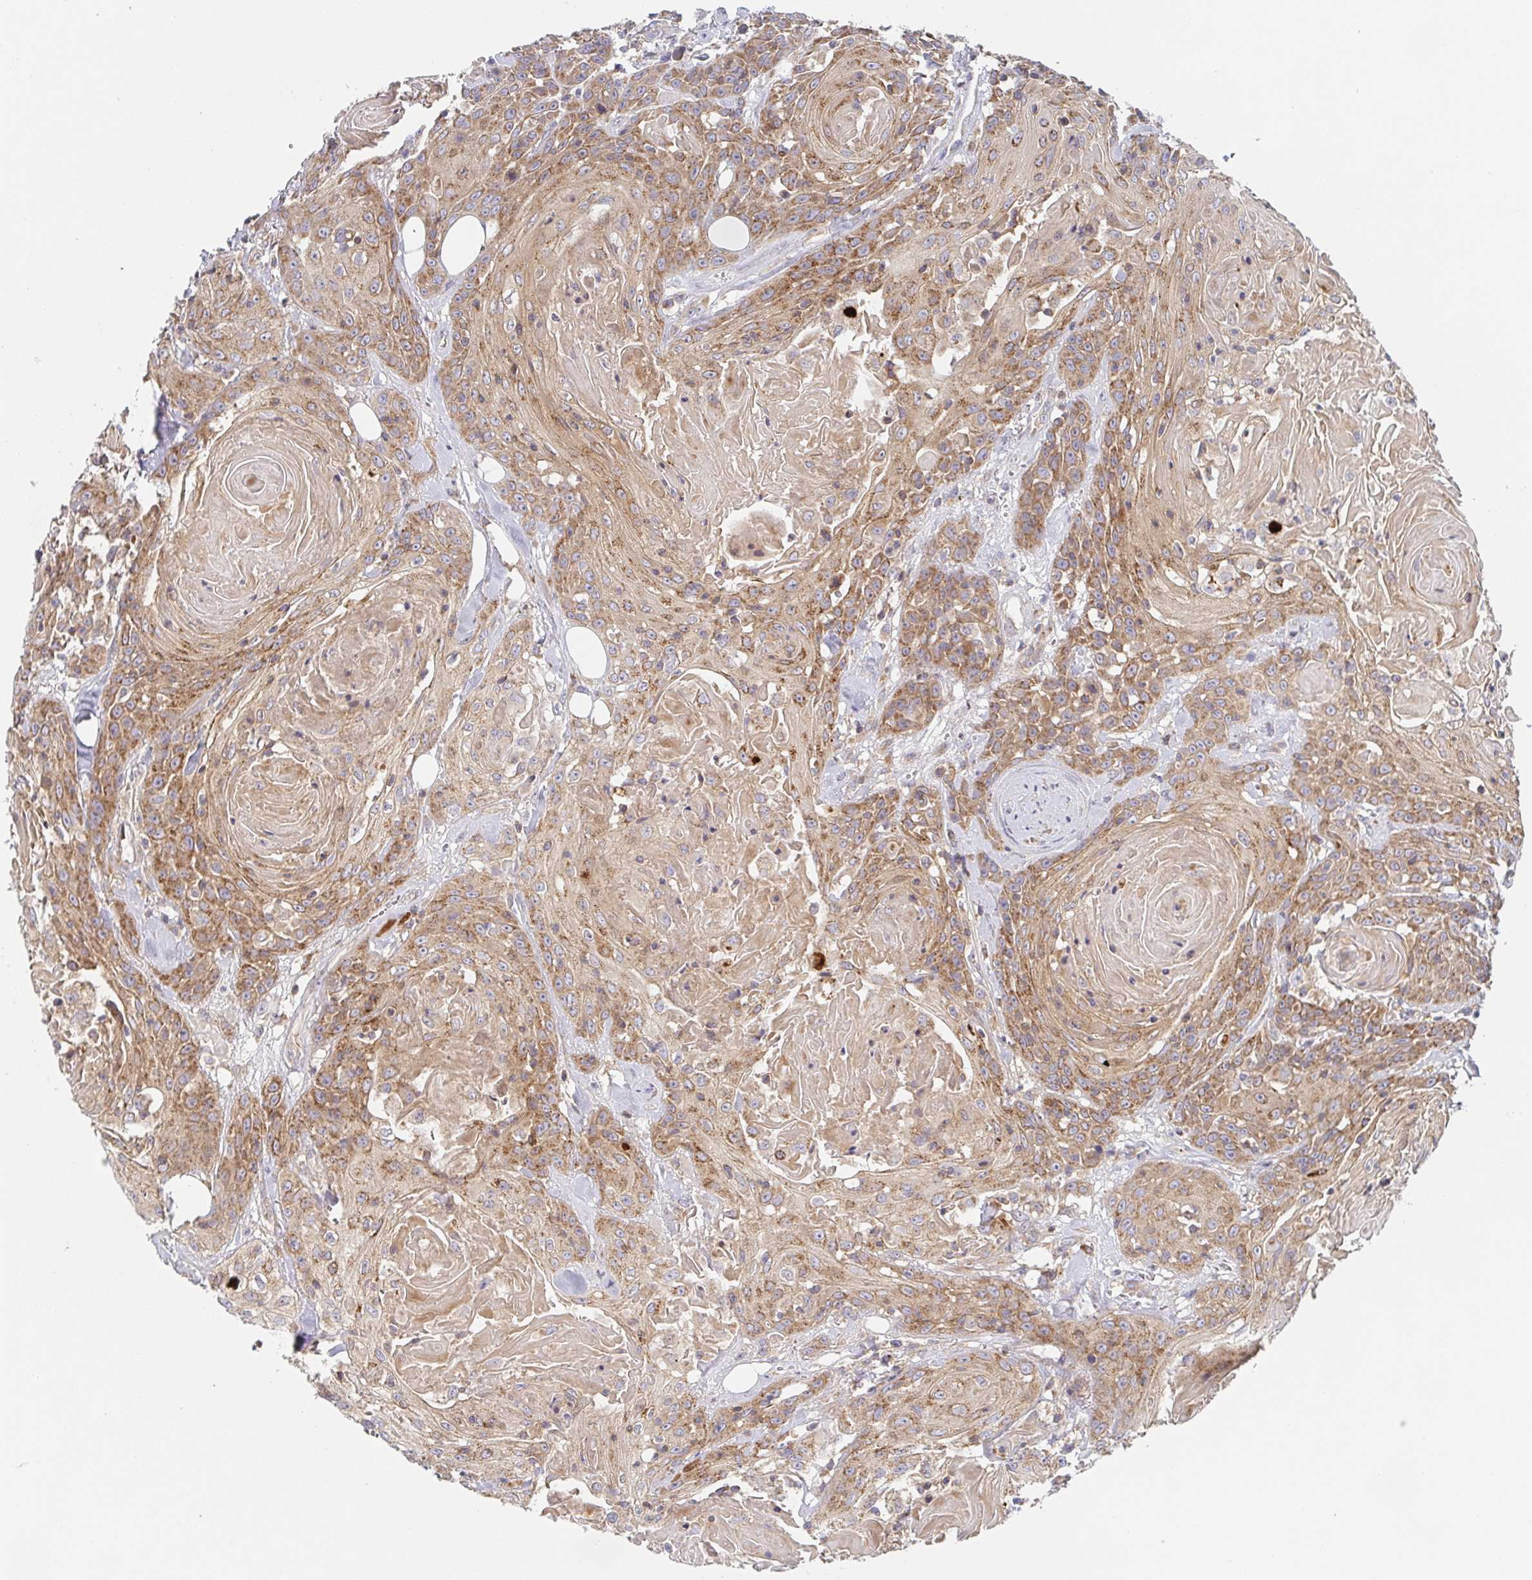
{"staining": {"intensity": "moderate", "quantity": ">75%", "location": "cytoplasmic/membranous"}, "tissue": "head and neck cancer", "cell_type": "Tumor cells", "image_type": "cancer", "snomed": [{"axis": "morphology", "description": "Squamous cell carcinoma, NOS"}, {"axis": "topography", "description": "Head-Neck"}], "caption": "This photomicrograph exhibits IHC staining of head and neck squamous cell carcinoma, with medium moderate cytoplasmic/membranous positivity in approximately >75% of tumor cells.", "gene": "TUFT1", "patient": {"sex": "female", "age": 84}}